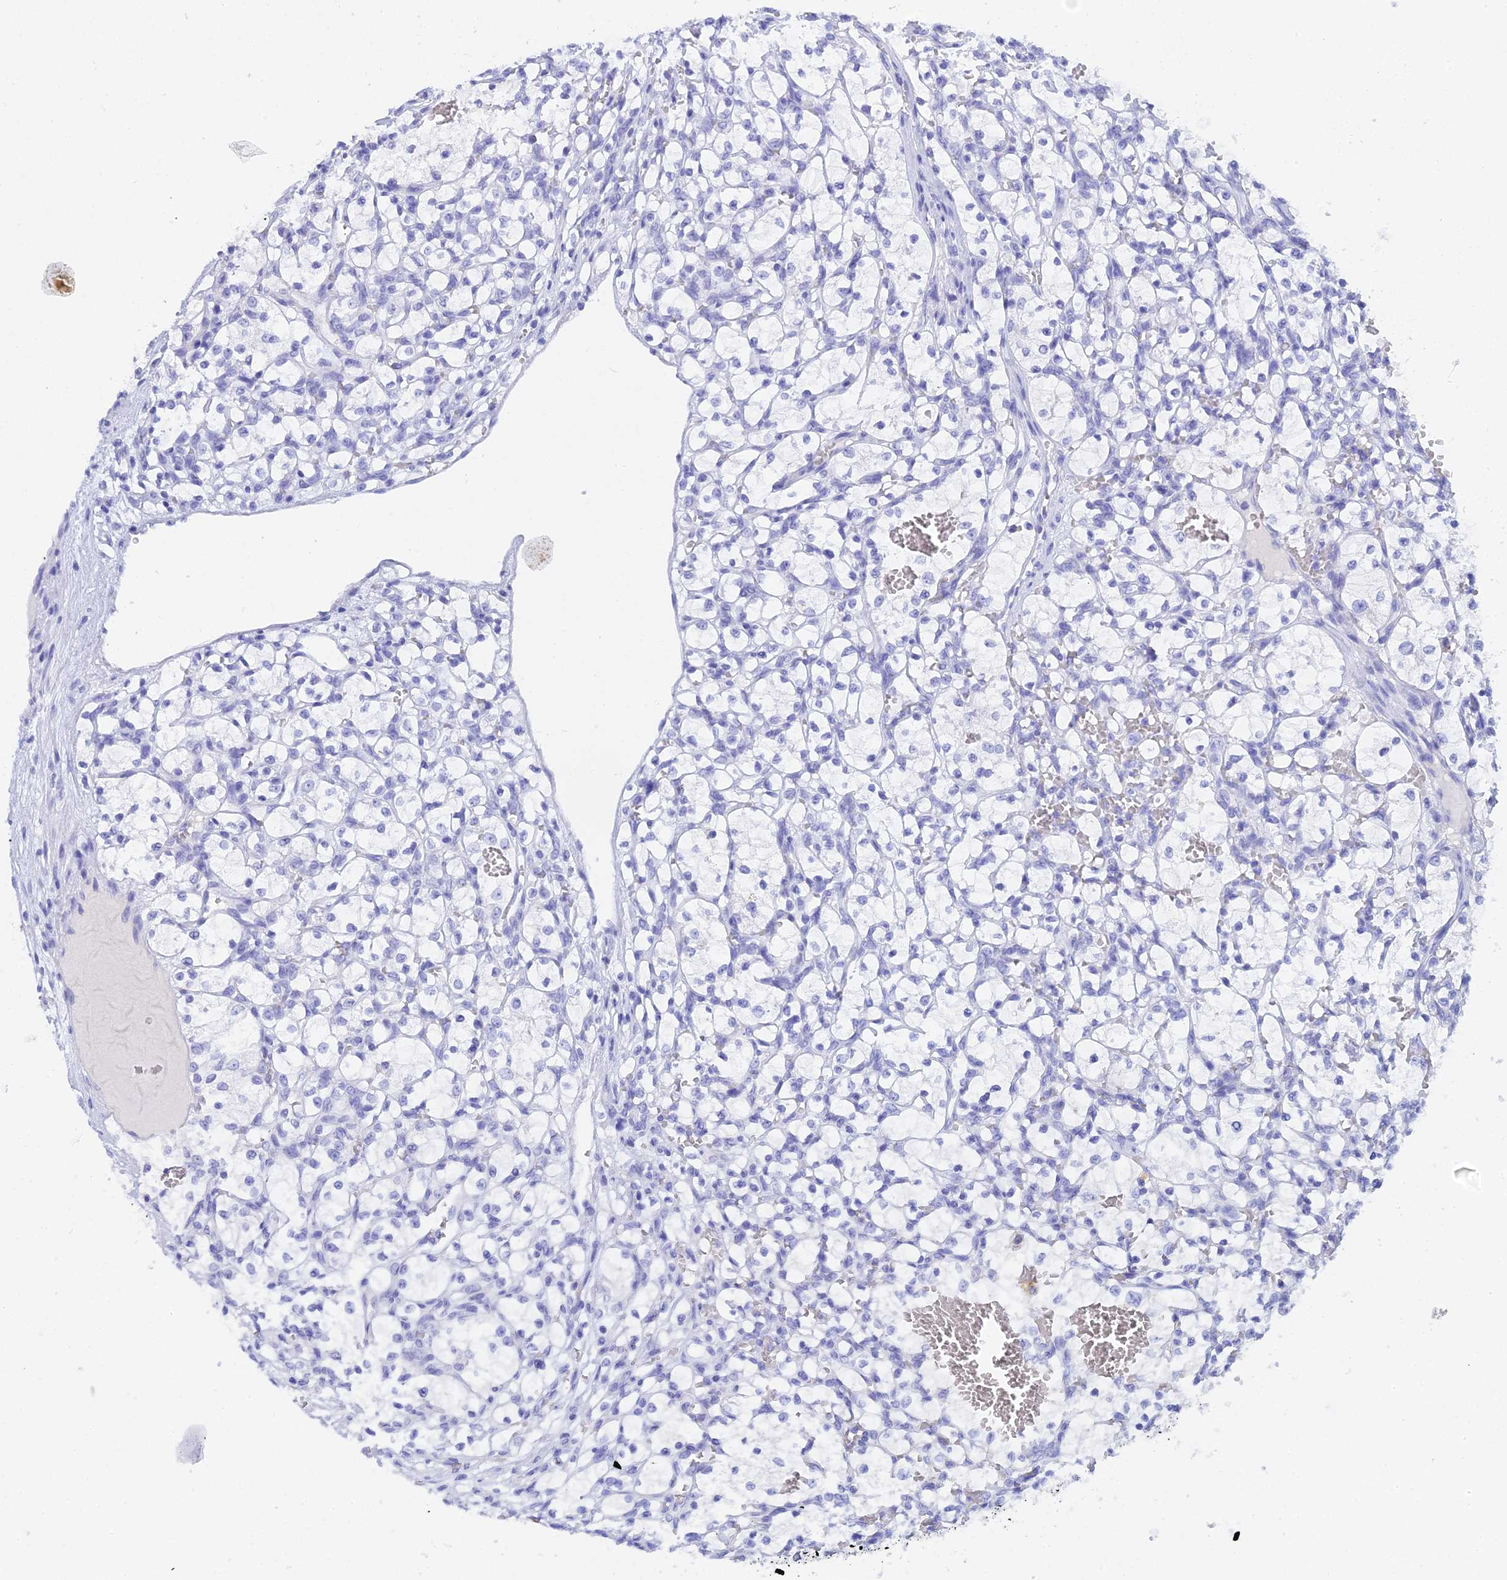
{"staining": {"intensity": "negative", "quantity": "none", "location": "none"}, "tissue": "renal cancer", "cell_type": "Tumor cells", "image_type": "cancer", "snomed": [{"axis": "morphology", "description": "Adenocarcinoma, NOS"}, {"axis": "topography", "description": "Kidney"}], "caption": "DAB immunohistochemical staining of human adenocarcinoma (renal) demonstrates no significant staining in tumor cells.", "gene": "REG1A", "patient": {"sex": "female", "age": 69}}